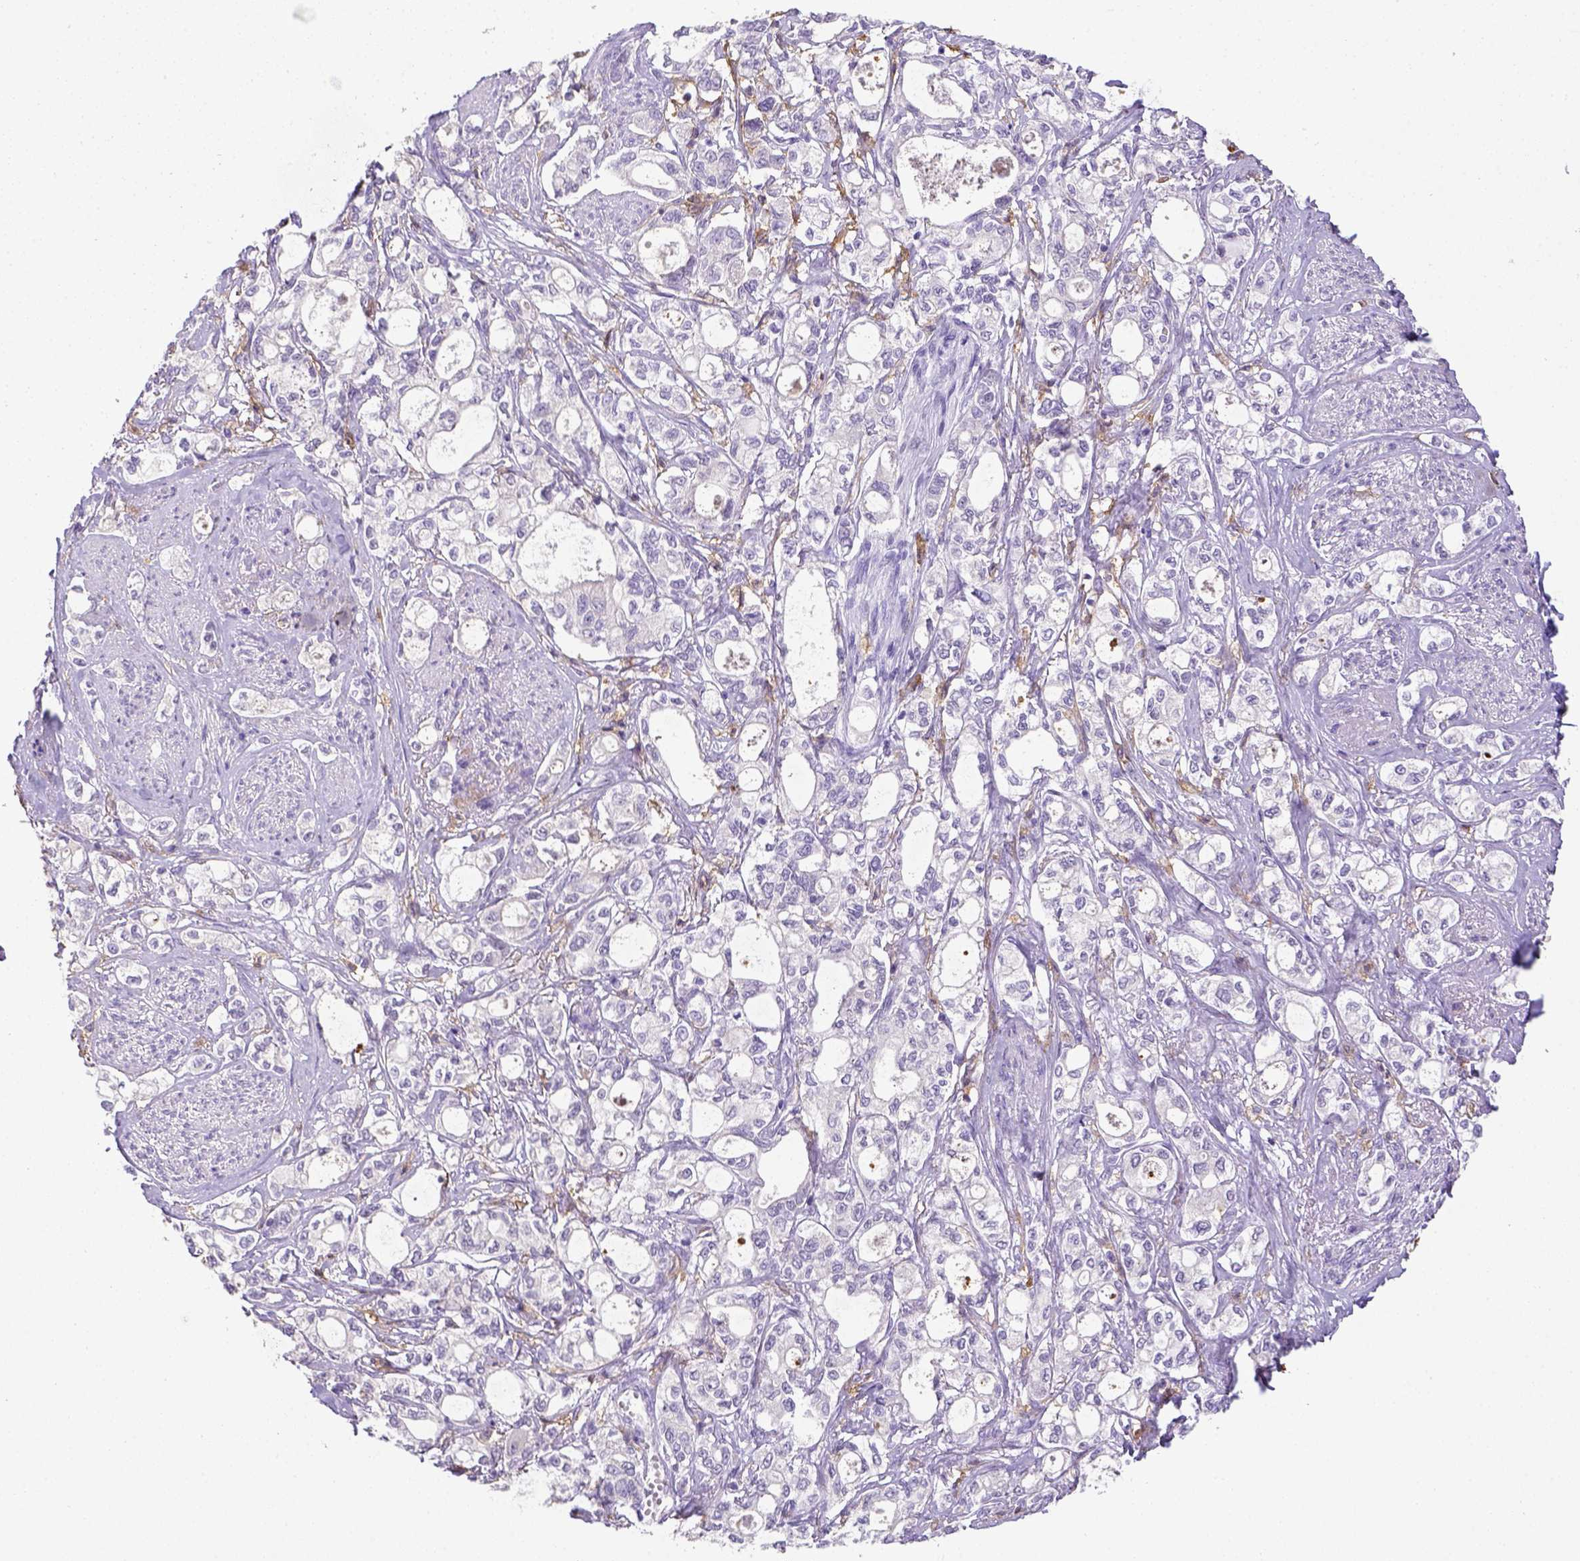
{"staining": {"intensity": "negative", "quantity": "none", "location": "none"}, "tissue": "stomach cancer", "cell_type": "Tumor cells", "image_type": "cancer", "snomed": [{"axis": "morphology", "description": "Adenocarcinoma, NOS"}, {"axis": "topography", "description": "Stomach"}], "caption": "Immunohistochemical staining of human stomach cancer (adenocarcinoma) demonstrates no significant expression in tumor cells.", "gene": "ITGAM", "patient": {"sex": "male", "age": 63}}